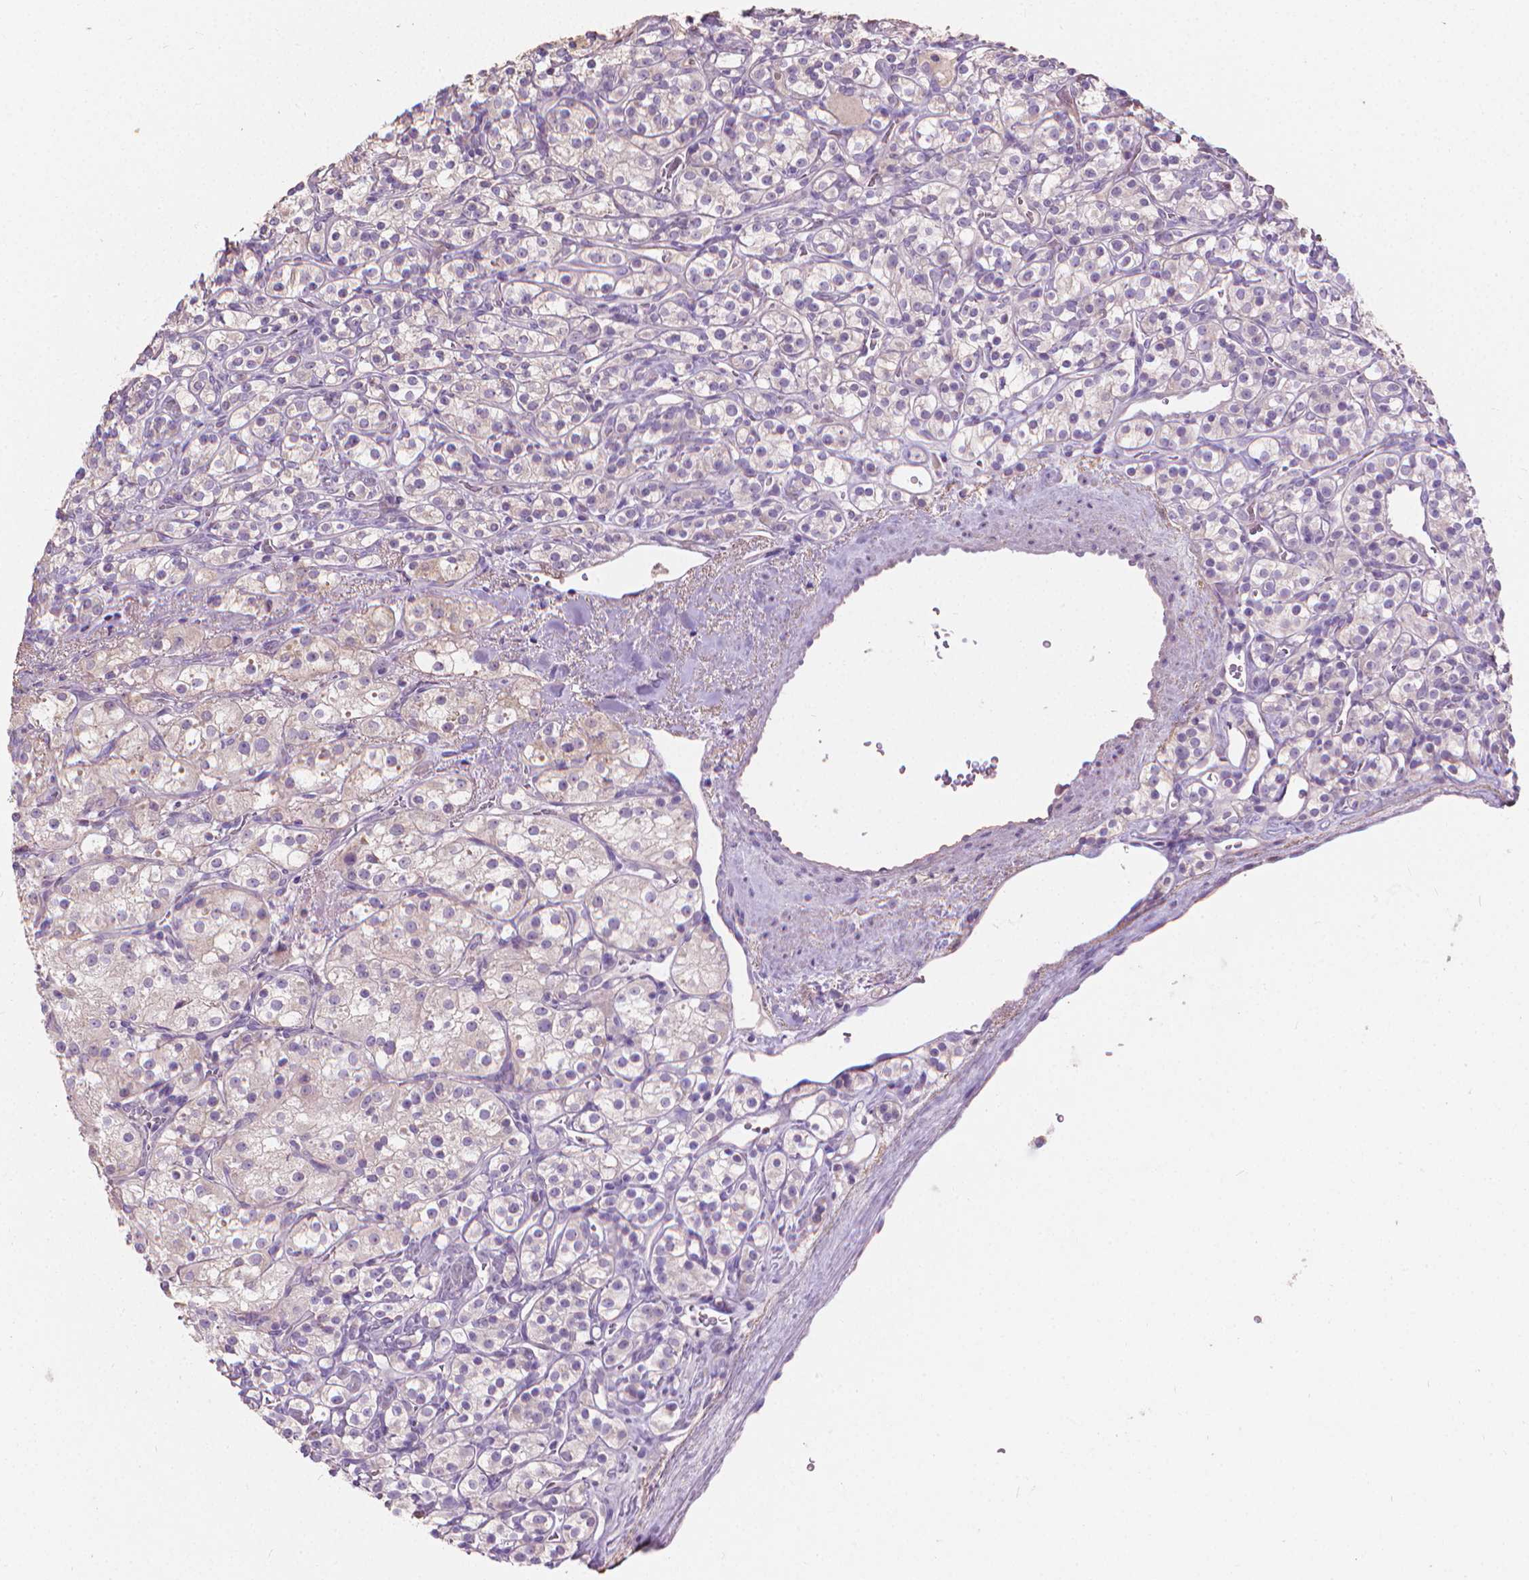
{"staining": {"intensity": "negative", "quantity": "none", "location": "none"}, "tissue": "renal cancer", "cell_type": "Tumor cells", "image_type": "cancer", "snomed": [{"axis": "morphology", "description": "Adenocarcinoma, NOS"}, {"axis": "topography", "description": "Kidney"}], "caption": "An IHC photomicrograph of renal cancer is shown. There is no staining in tumor cells of renal cancer. (DAB IHC with hematoxylin counter stain).", "gene": "CABCOCO1", "patient": {"sex": "male", "age": 77}}